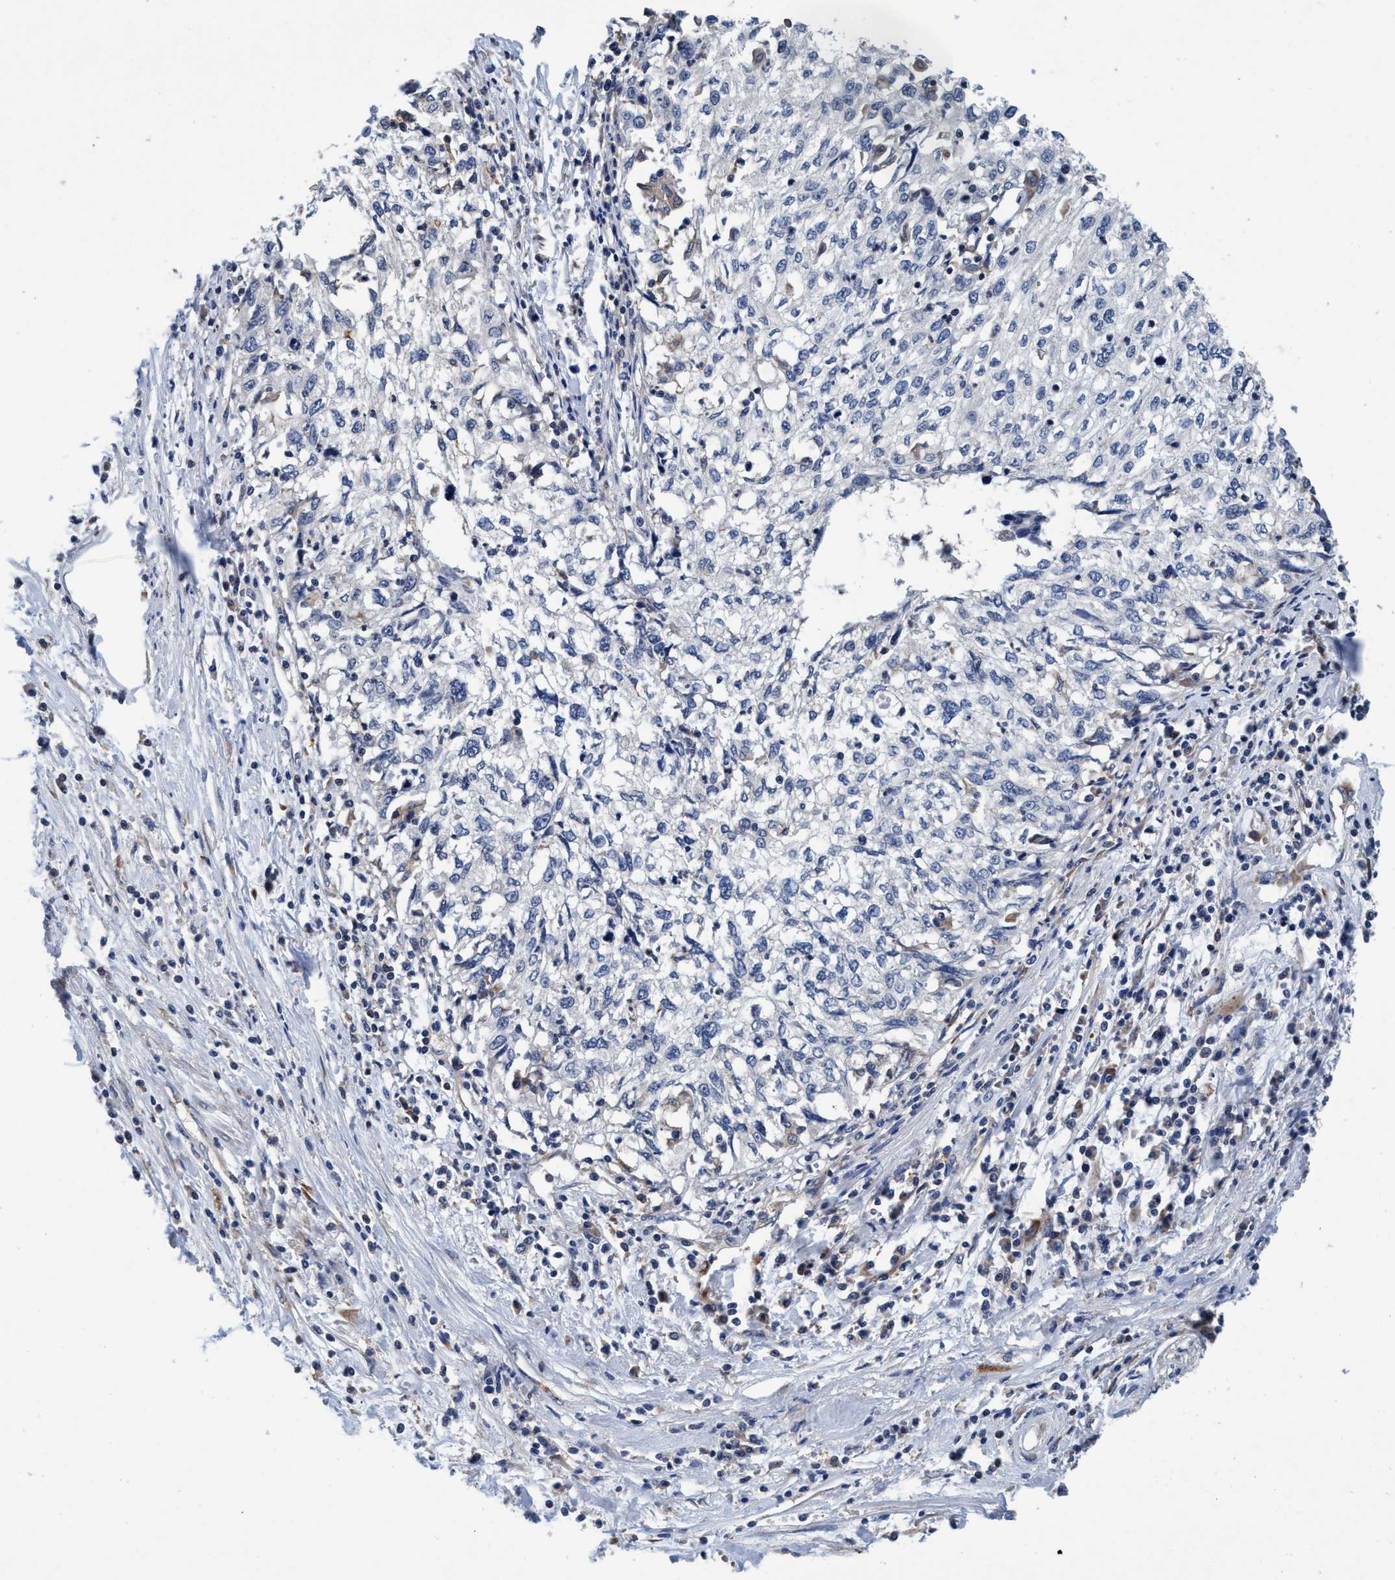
{"staining": {"intensity": "negative", "quantity": "none", "location": "none"}, "tissue": "cervical cancer", "cell_type": "Tumor cells", "image_type": "cancer", "snomed": [{"axis": "morphology", "description": "Squamous cell carcinoma, NOS"}, {"axis": "topography", "description": "Cervix"}], "caption": "Immunohistochemistry (IHC) histopathology image of neoplastic tissue: squamous cell carcinoma (cervical) stained with DAB demonstrates no significant protein staining in tumor cells.", "gene": "ENDOG", "patient": {"sex": "female", "age": 57}}